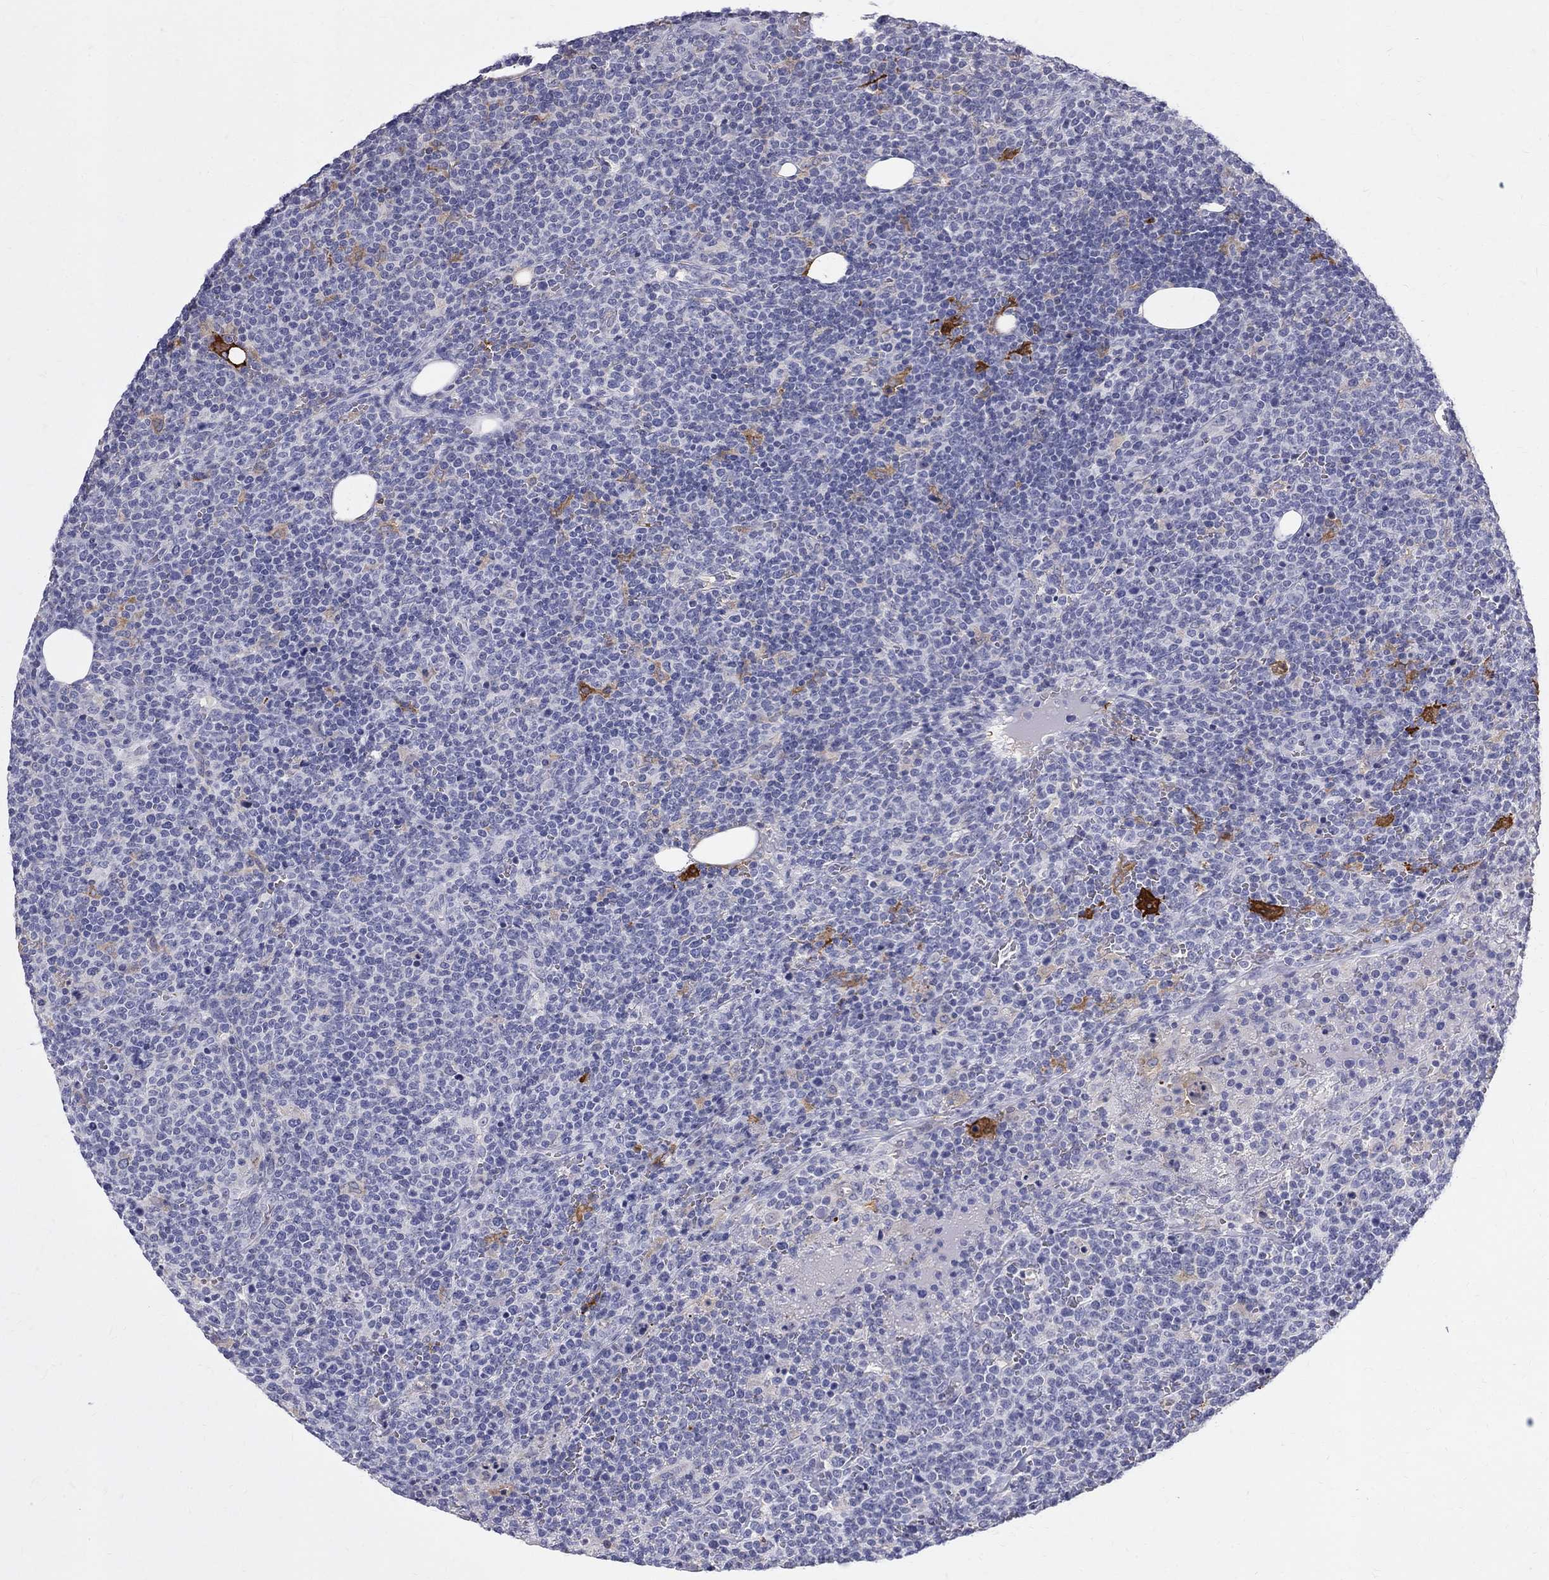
{"staining": {"intensity": "negative", "quantity": "none", "location": "none"}, "tissue": "lymphoma", "cell_type": "Tumor cells", "image_type": "cancer", "snomed": [{"axis": "morphology", "description": "Malignant lymphoma, non-Hodgkin's type, High grade"}, {"axis": "topography", "description": "Lymph node"}], "caption": "Micrograph shows no protein expression in tumor cells of malignant lymphoma, non-Hodgkin's type (high-grade) tissue.", "gene": "AGER", "patient": {"sex": "male", "age": 61}}